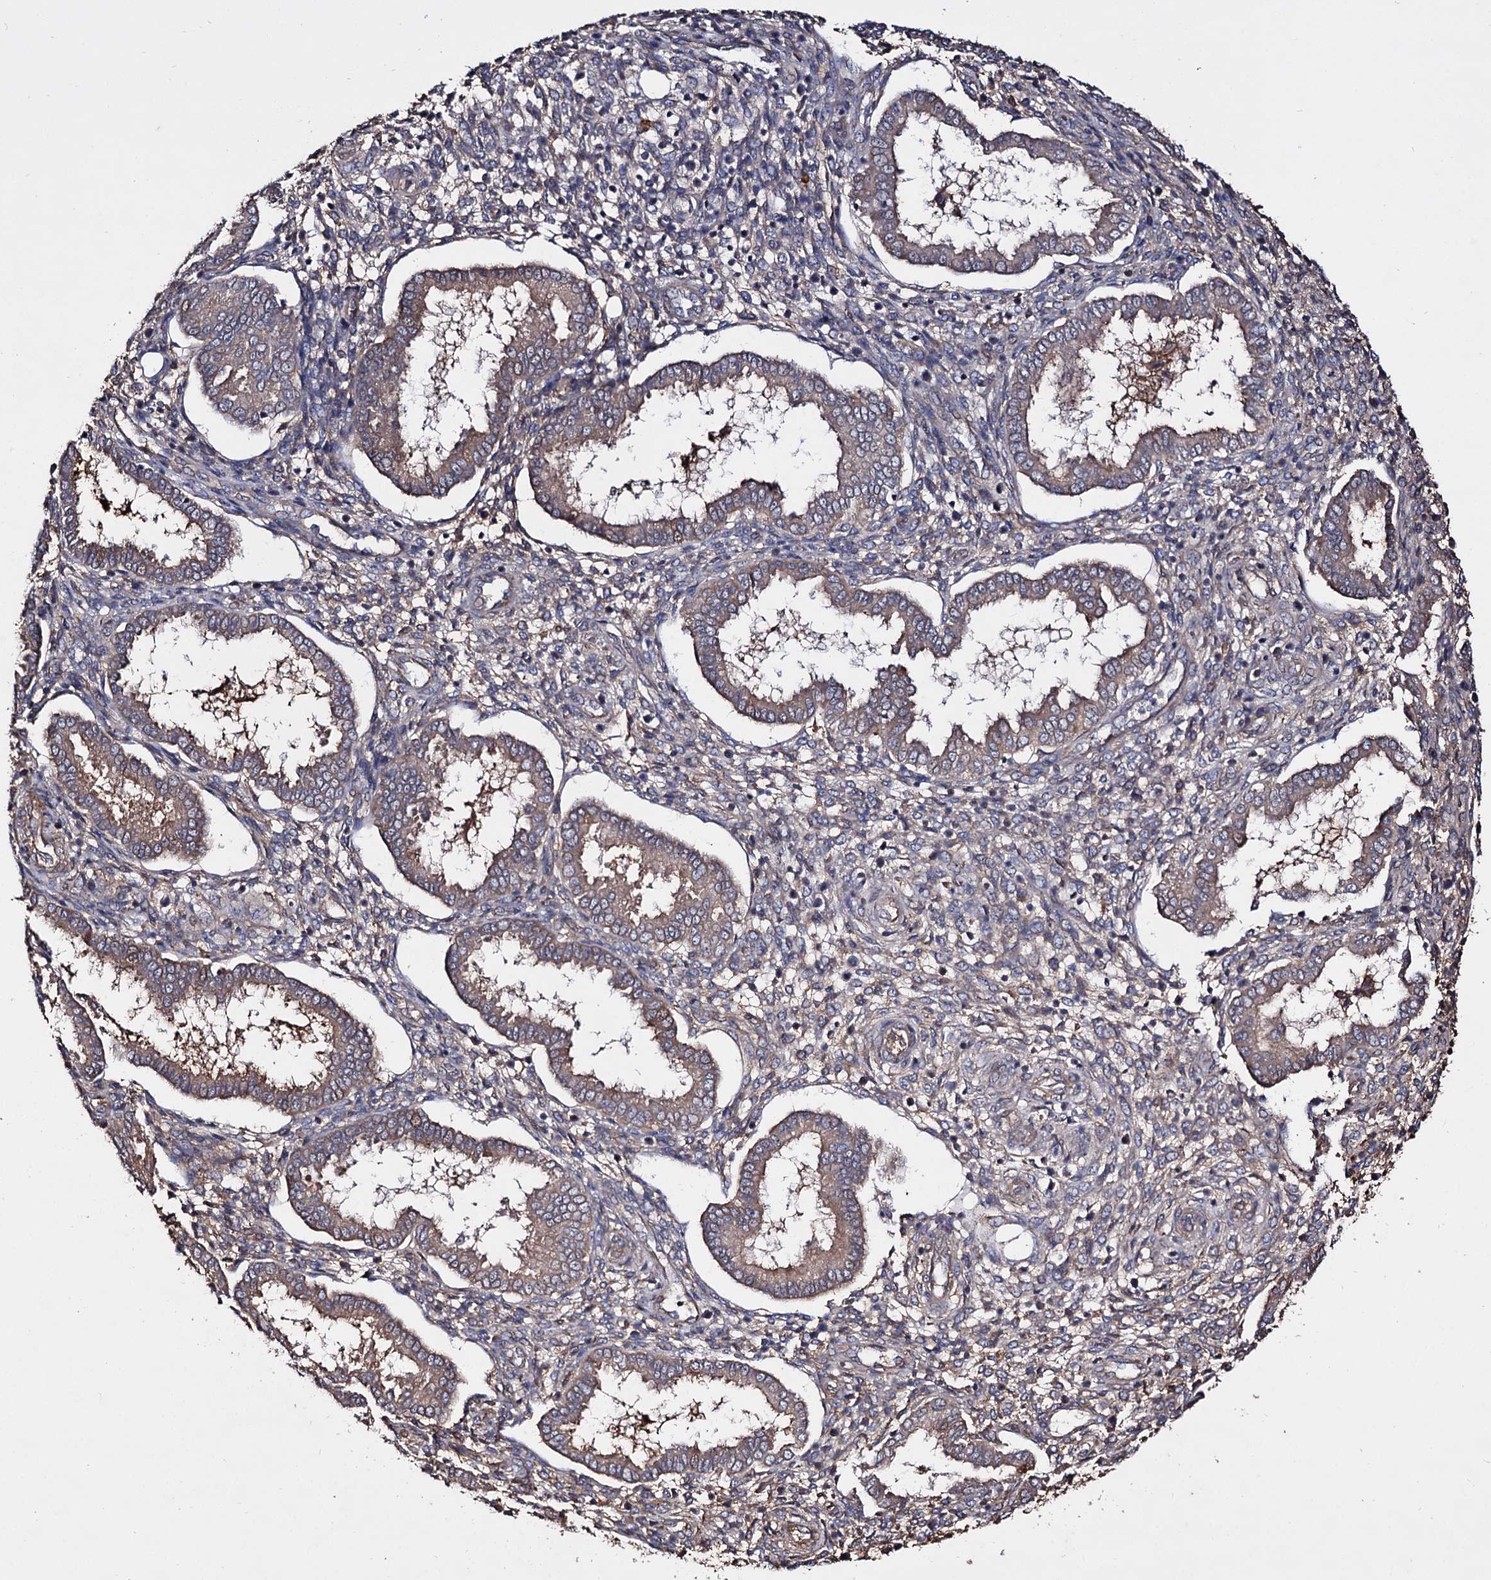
{"staining": {"intensity": "weak", "quantity": "25%-75%", "location": "cytoplasmic/membranous"}, "tissue": "endometrium", "cell_type": "Cells in endometrial stroma", "image_type": "normal", "snomed": [{"axis": "morphology", "description": "Normal tissue, NOS"}, {"axis": "topography", "description": "Endometrium"}], "caption": "DAB immunohistochemical staining of benign endometrium demonstrates weak cytoplasmic/membranous protein positivity in about 25%-75% of cells in endometrial stroma. Using DAB (3,3'-diaminobenzidine) (brown) and hematoxylin (blue) stains, captured at high magnification using brightfield microscopy.", "gene": "ARFIP2", "patient": {"sex": "female", "age": 24}}